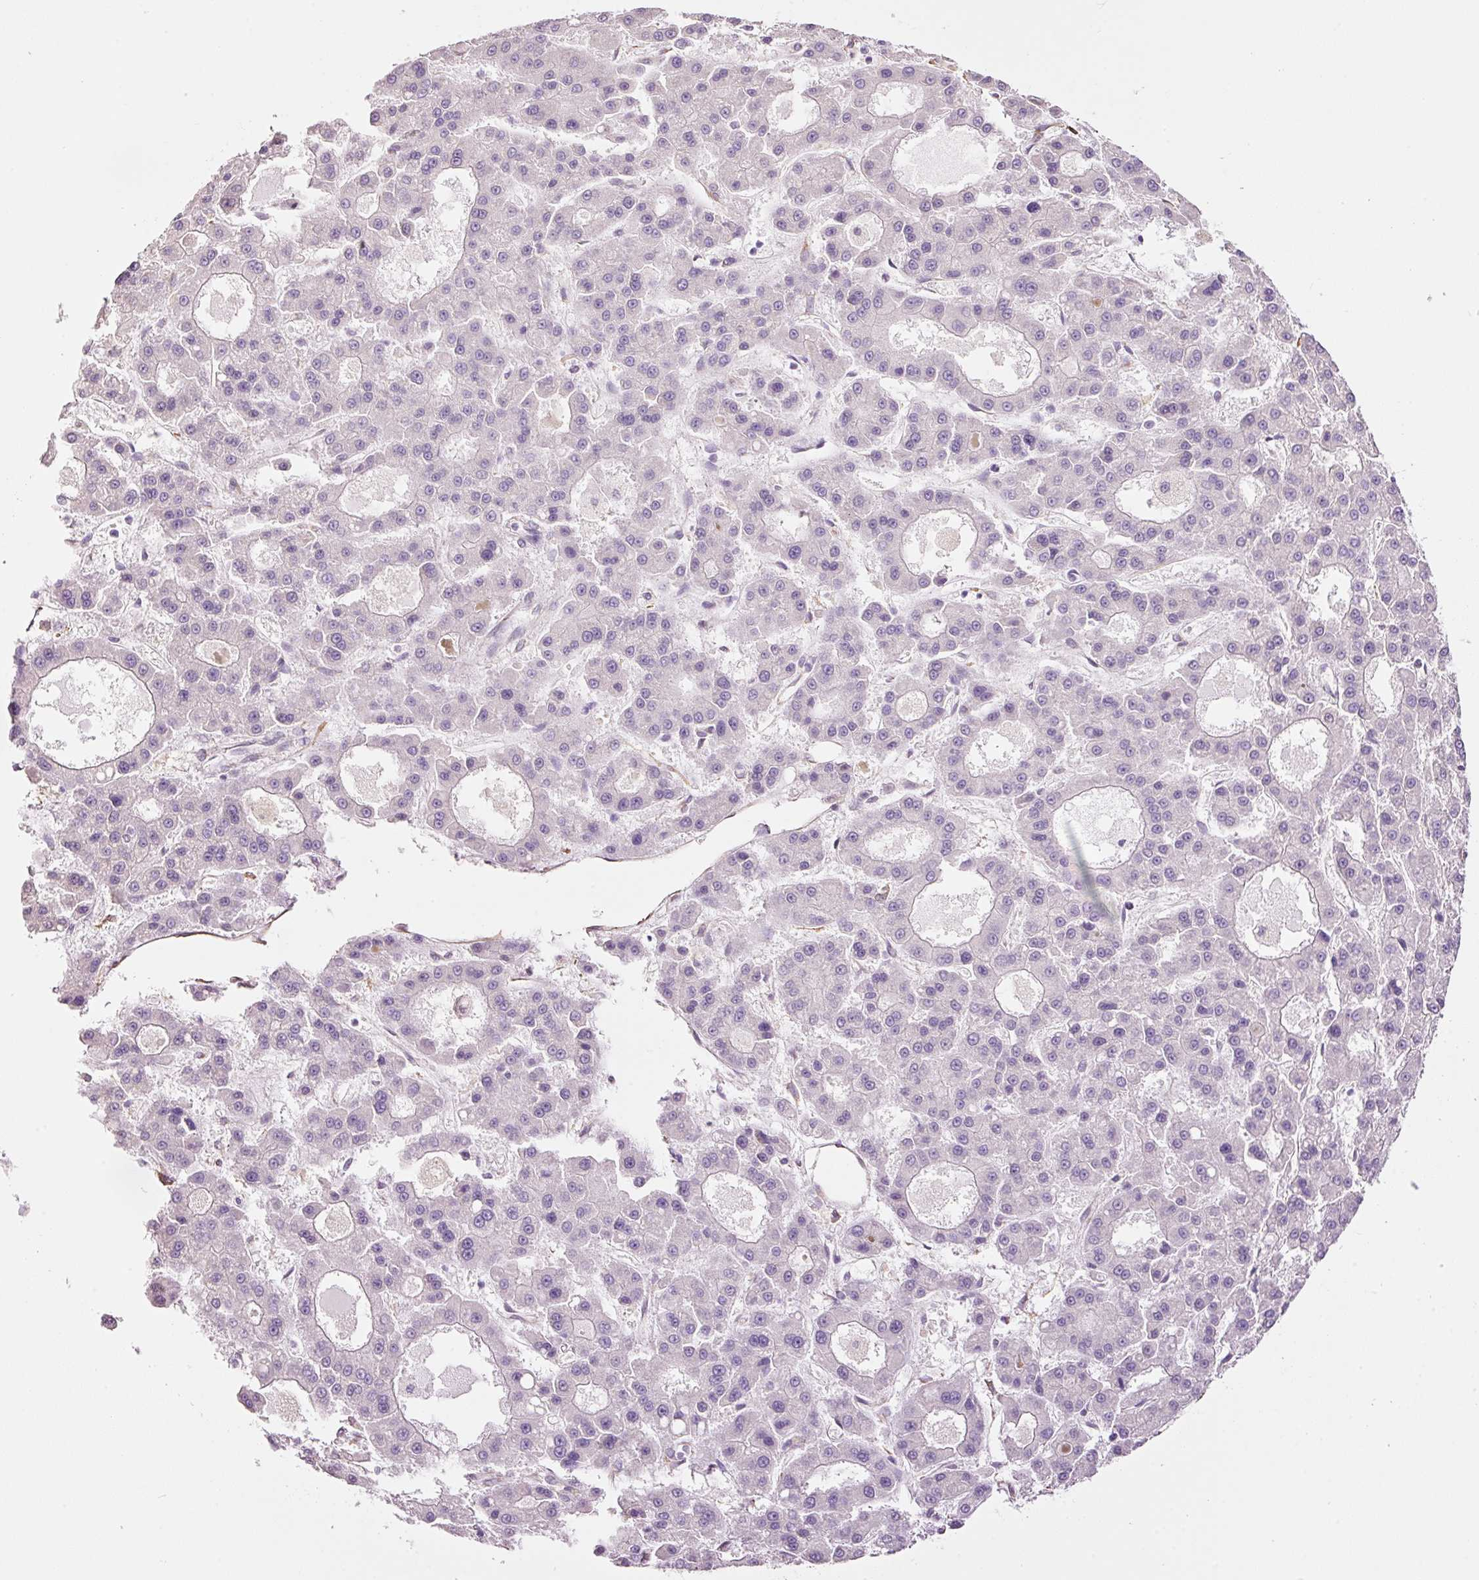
{"staining": {"intensity": "negative", "quantity": "none", "location": "none"}, "tissue": "liver cancer", "cell_type": "Tumor cells", "image_type": "cancer", "snomed": [{"axis": "morphology", "description": "Carcinoma, Hepatocellular, NOS"}, {"axis": "topography", "description": "Liver"}], "caption": "Immunohistochemistry photomicrograph of human liver hepatocellular carcinoma stained for a protein (brown), which demonstrates no positivity in tumor cells.", "gene": "GCG", "patient": {"sex": "male", "age": 70}}